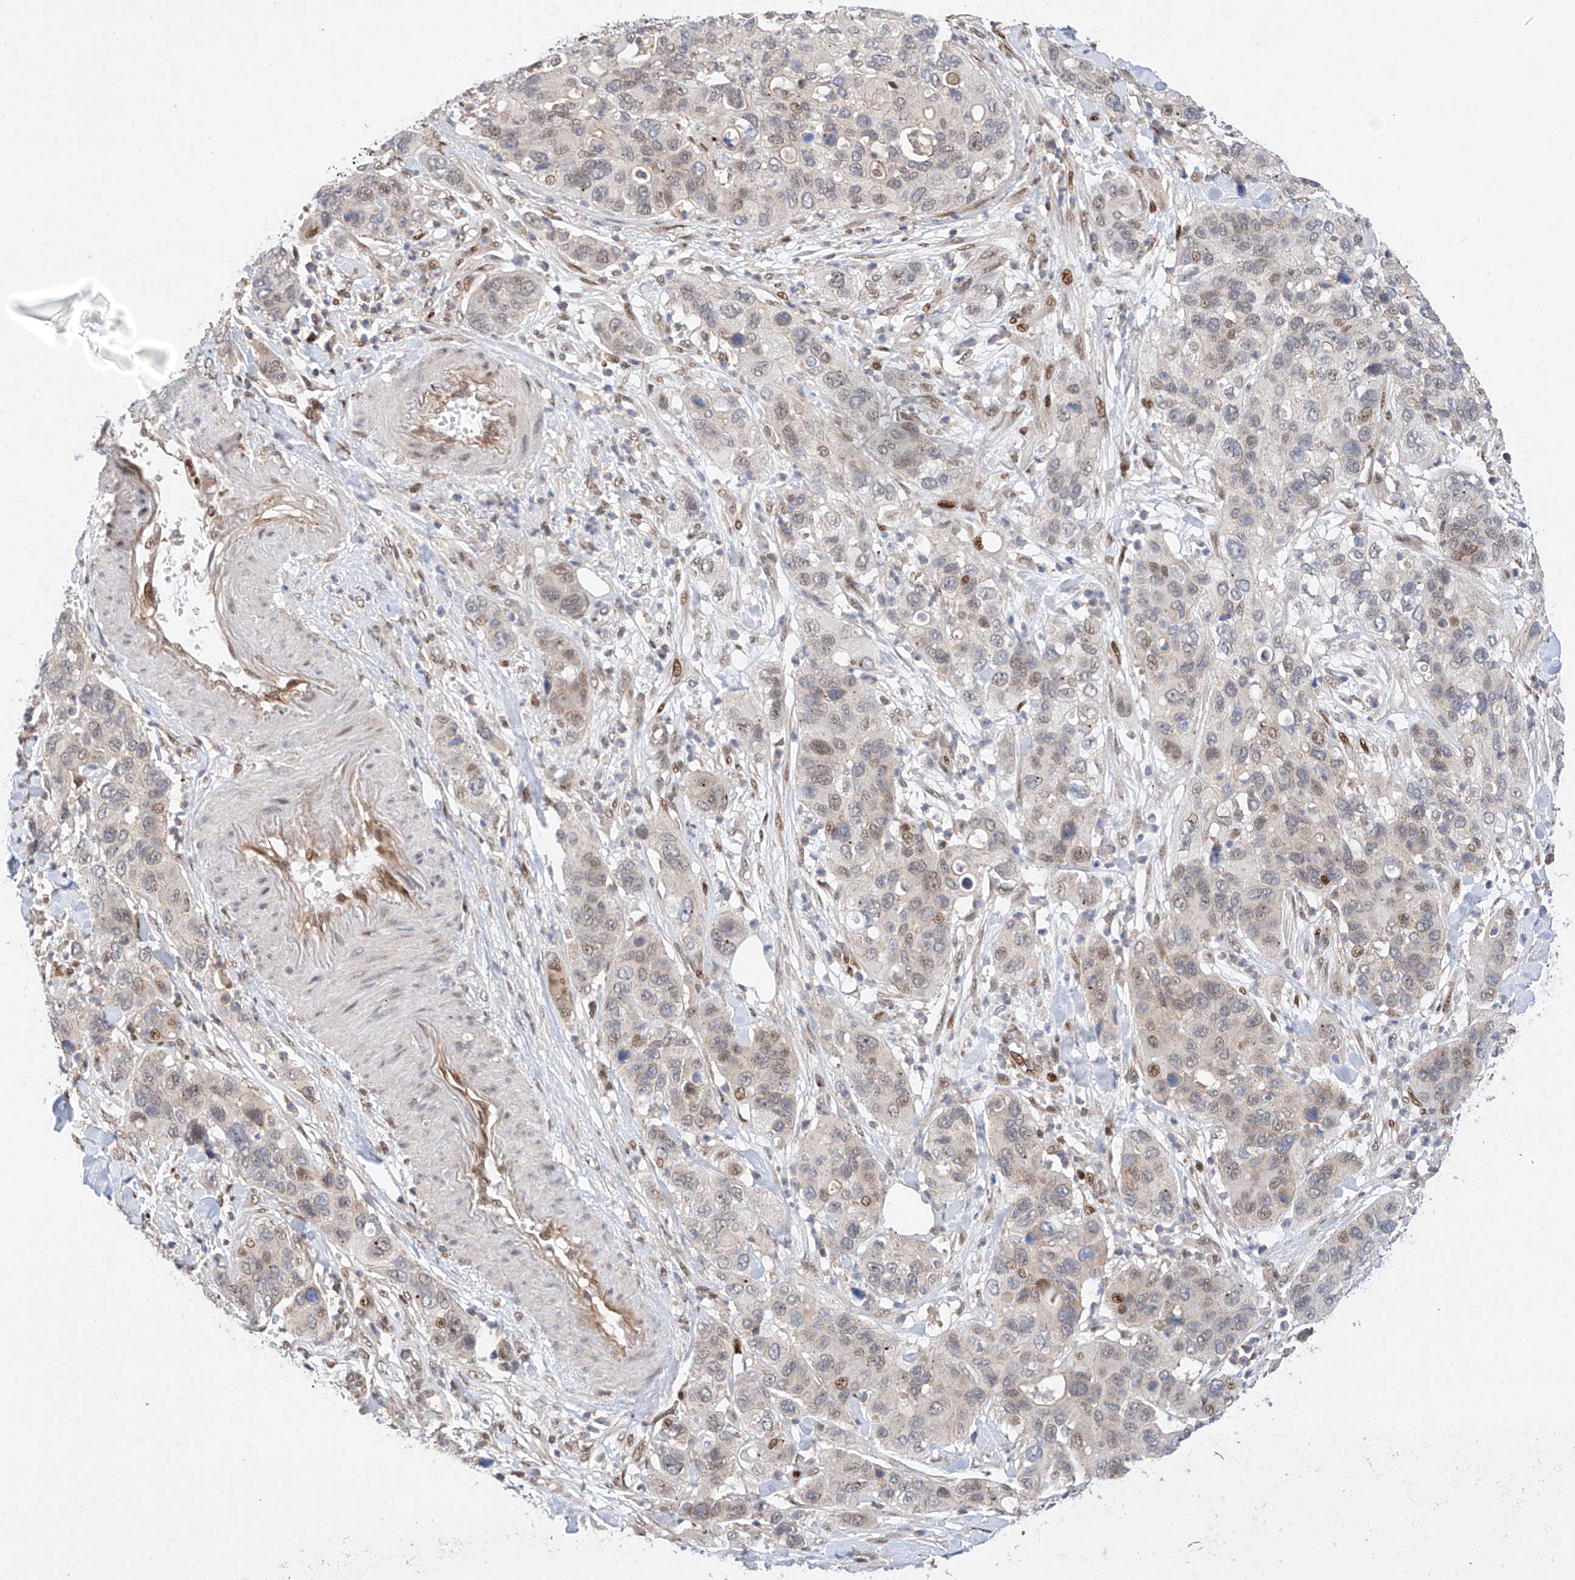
{"staining": {"intensity": "moderate", "quantity": "<25%", "location": "nuclear"}, "tissue": "pancreatic cancer", "cell_type": "Tumor cells", "image_type": "cancer", "snomed": [{"axis": "morphology", "description": "Adenocarcinoma, NOS"}, {"axis": "topography", "description": "Pancreas"}], "caption": "This is an image of immunohistochemistry staining of pancreatic cancer (adenocarcinoma), which shows moderate positivity in the nuclear of tumor cells.", "gene": "HDAC9", "patient": {"sex": "female", "age": 71}}